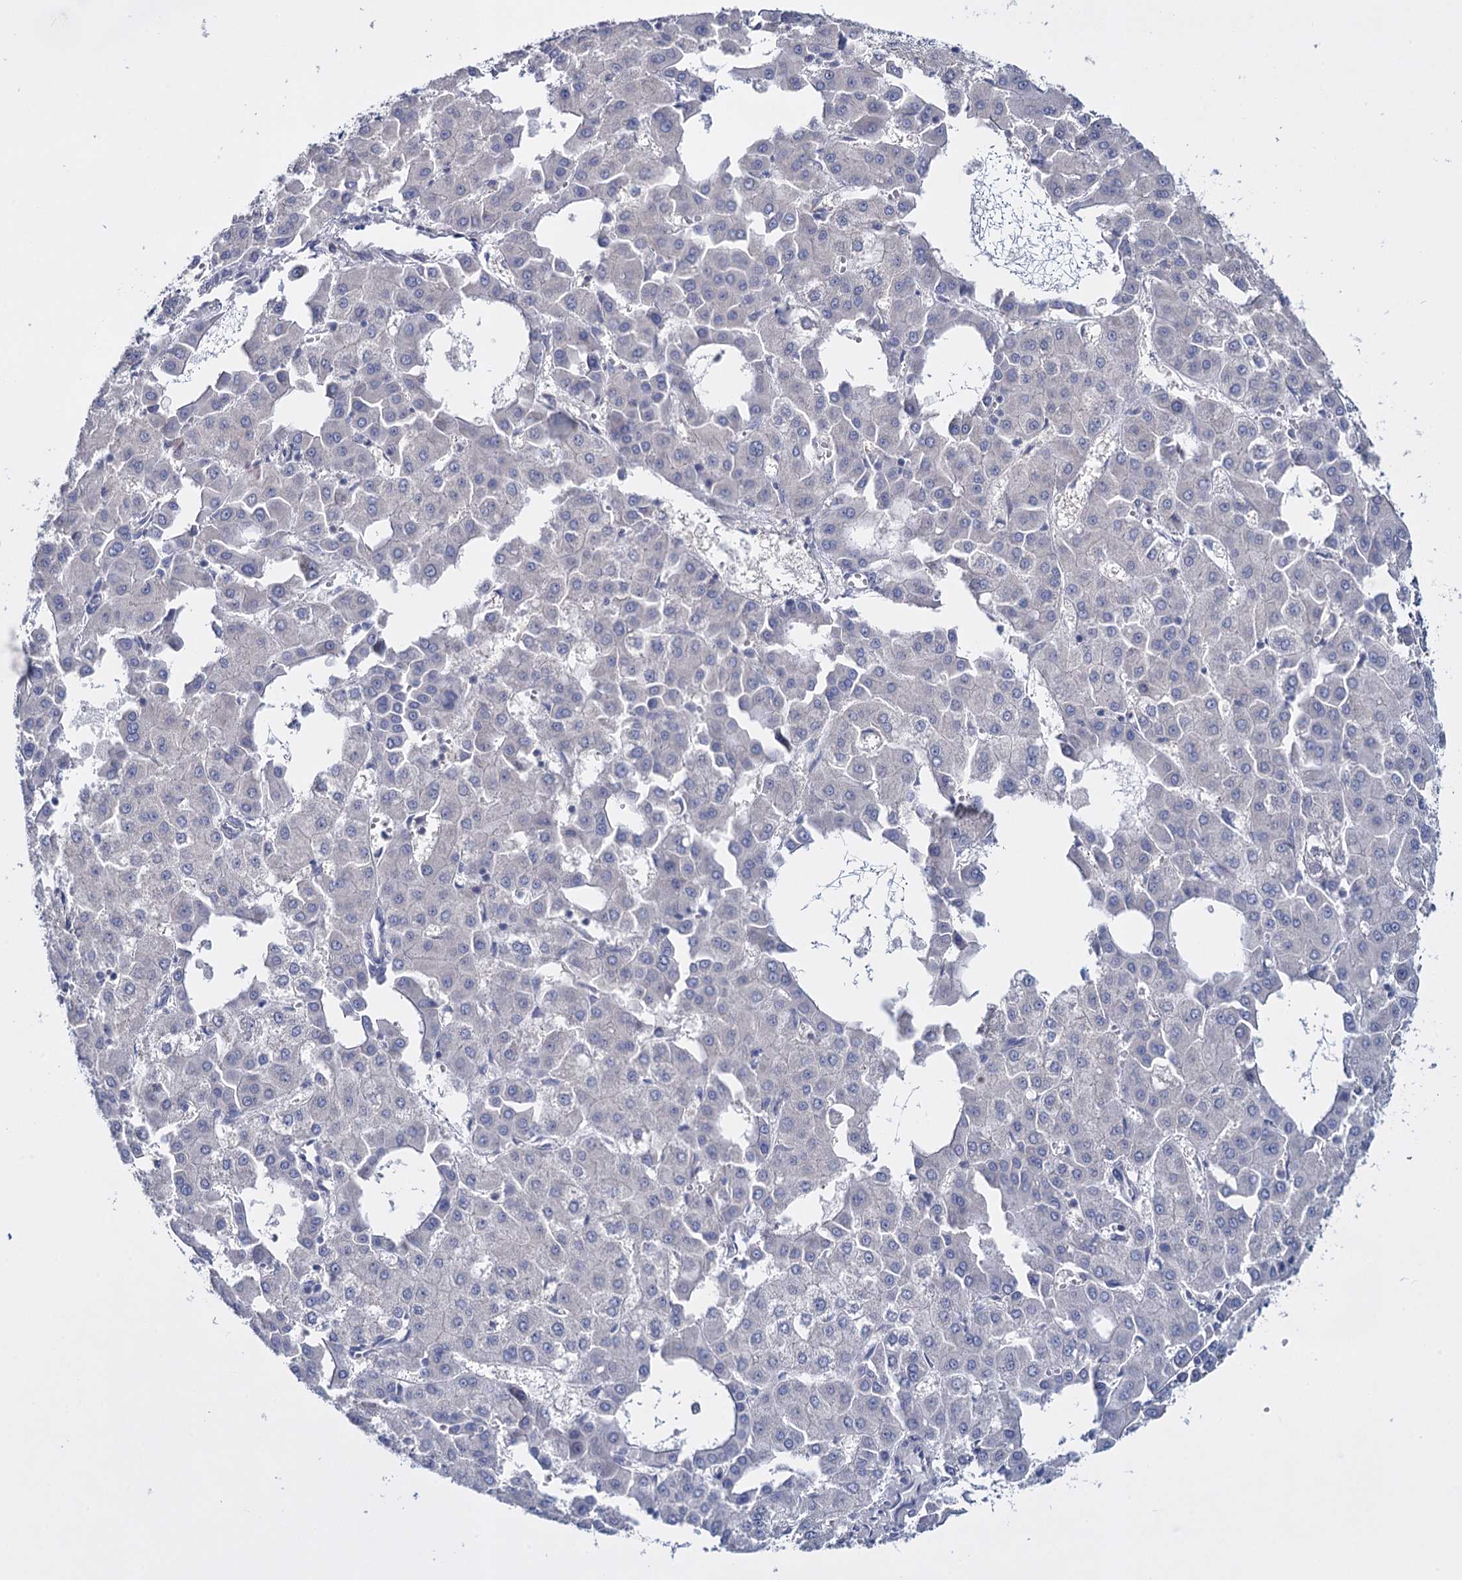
{"staining": {"intensity": "negative", "quantity": "none", "location": "none"}, "tissue": "liver cancer", "cell_type": "Tumor cells", "image_type": "cancer", "snomed": [{"axis": "morphology", "description": "Carcinoma, Hepatocellular, NOS"}, {"axis": "topography", "description": "Liver"}], "caption": "A micrograph of liver cancer stained for a protein shows no brown staining in tumor cells. (Stains: DAB (3,3'-diaminobenzidine) immunohistochemistry with hematoxylin counter stain, Microscopy: brightfield microscopy at high magnification).", "gene": "GSTM2", "patient": {"sex": "male", "age": 47}}